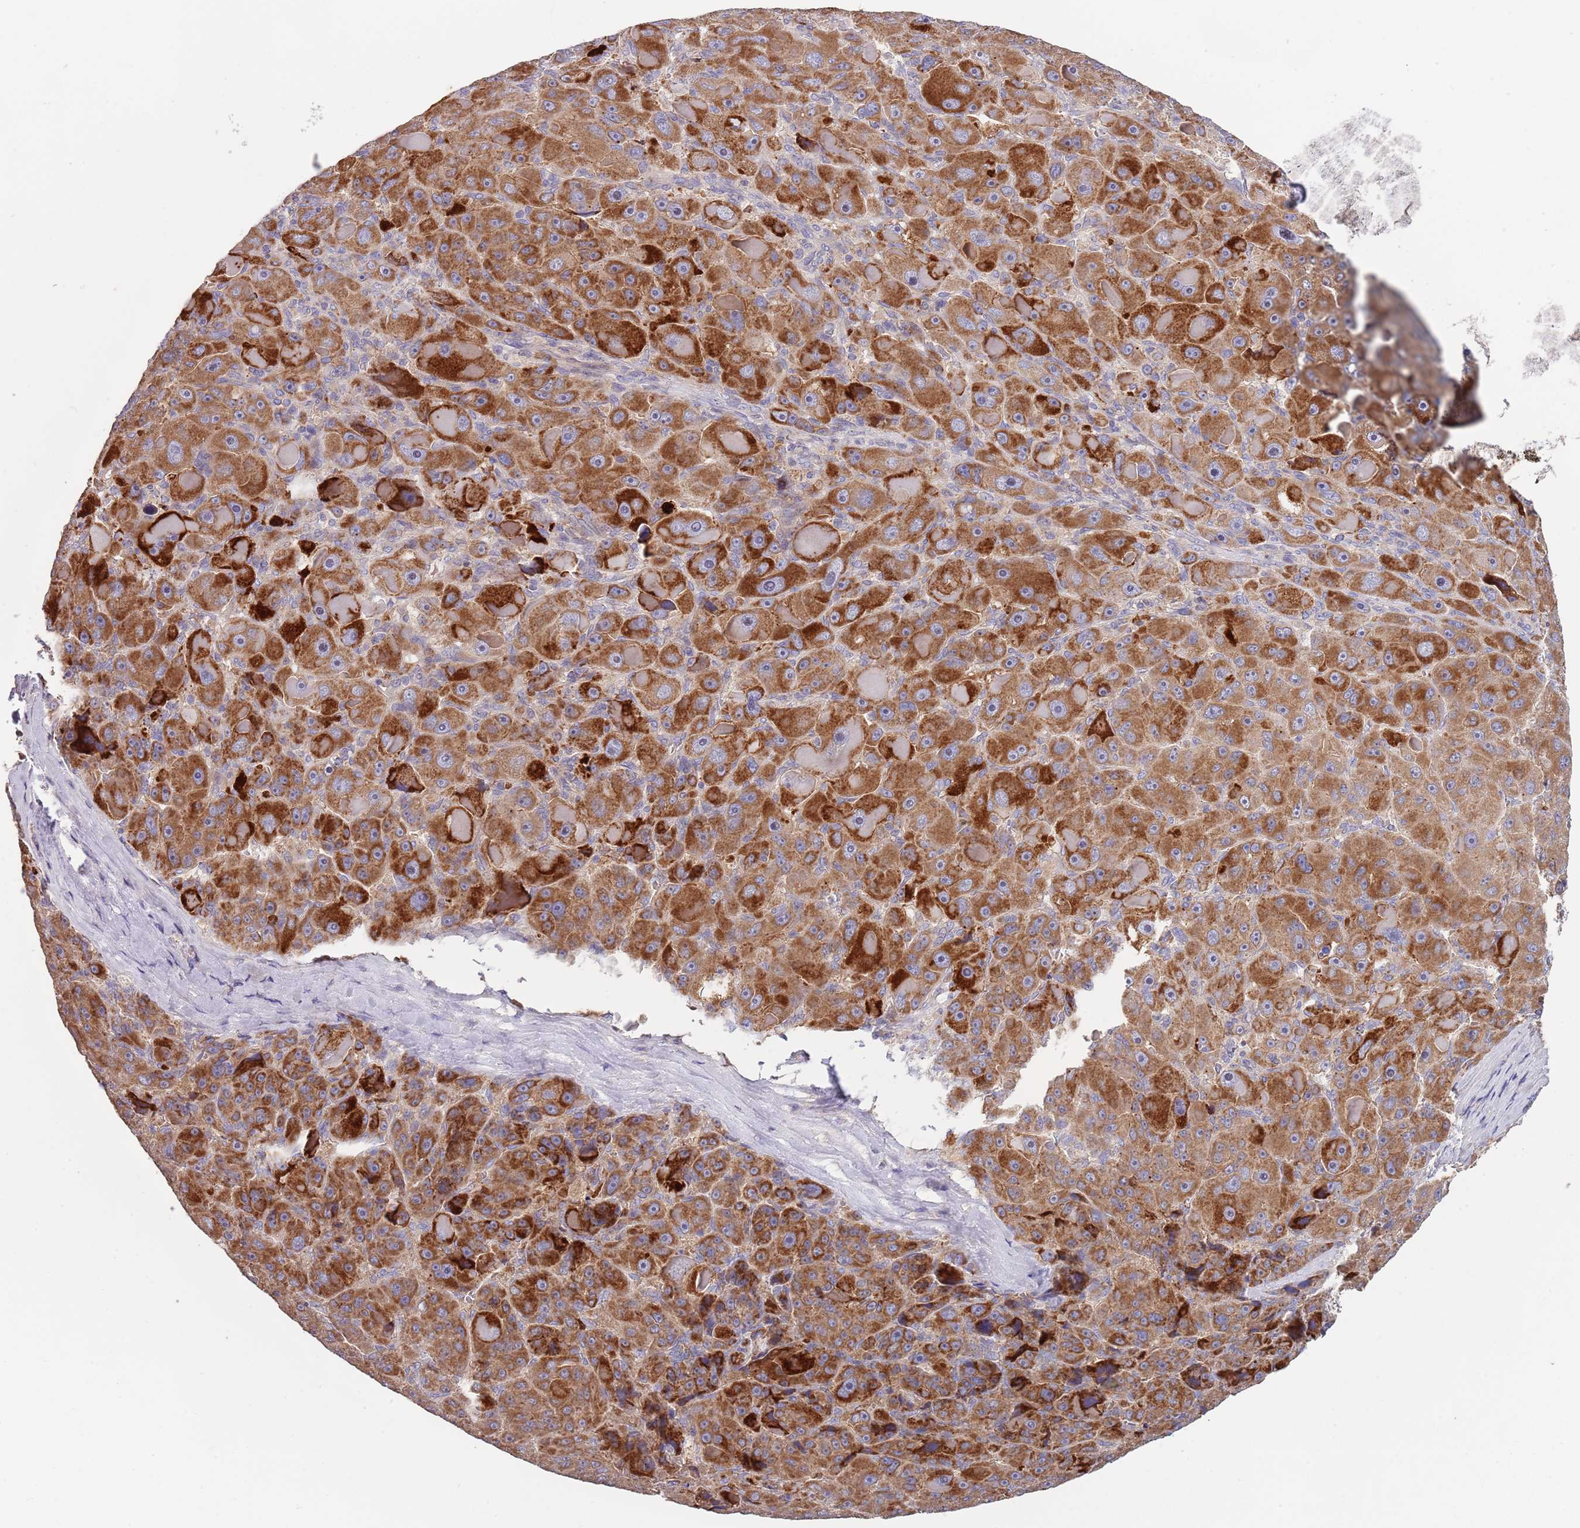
{"staining": {"intensity": "strong", "quantity": ">75%", "location": "cytoplasmic/membranous"}, "tissue": "liver cancer", "cell_type": "Tumor cells", "image_type": "cancer", "snomed": [{"axis": "morphology", "description": "Carcinoma, Hepatocellular, NOS"}, {"axis": "topography", "description": "Liver"}], "caption": "Human hepatocellular carcinoma (liver) stained with a brown dye shows strong cytoplasmic/membranous positive staining in about >75% of tumor cells.", "gene": "ABCC10", "patient": {"sex": "male", "age": 76}}